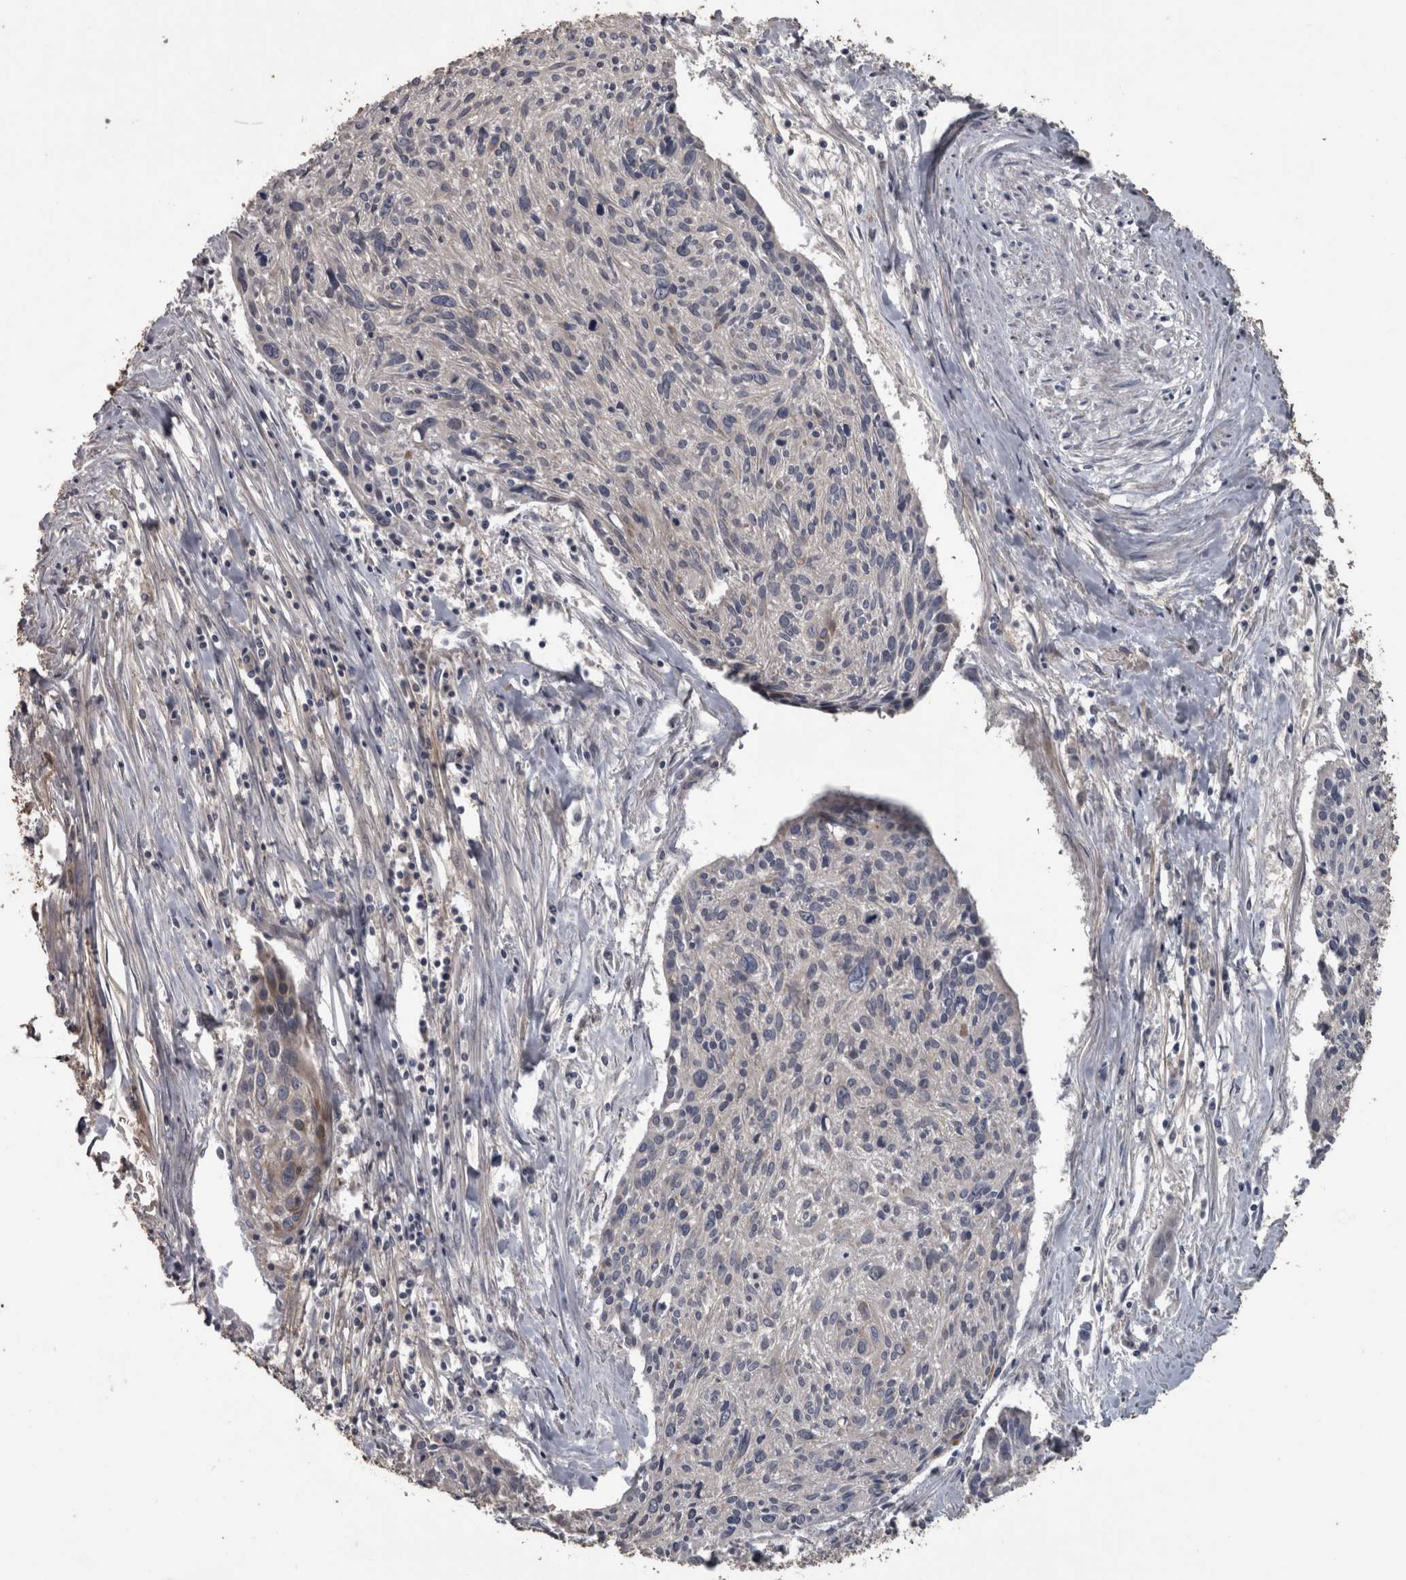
{"staining": {"intensity": "negative", "quantity": "none", "location": "none"}, "tissue": "cervical cancer", "cell_type": "Tumor cells", "image_type": "cancer", "snomed": [{"axis": "morphology", "description": "Squamous cell carcinoma, NOS"}, {"axis": "topography", "description": "Cervix"}], "caption": "Photomicrograph shows no protein positivity in tumor cells of cervical cancer tissue.", "gene": "EFEMP2", "patient": {"sex": "female", "age": 51}}